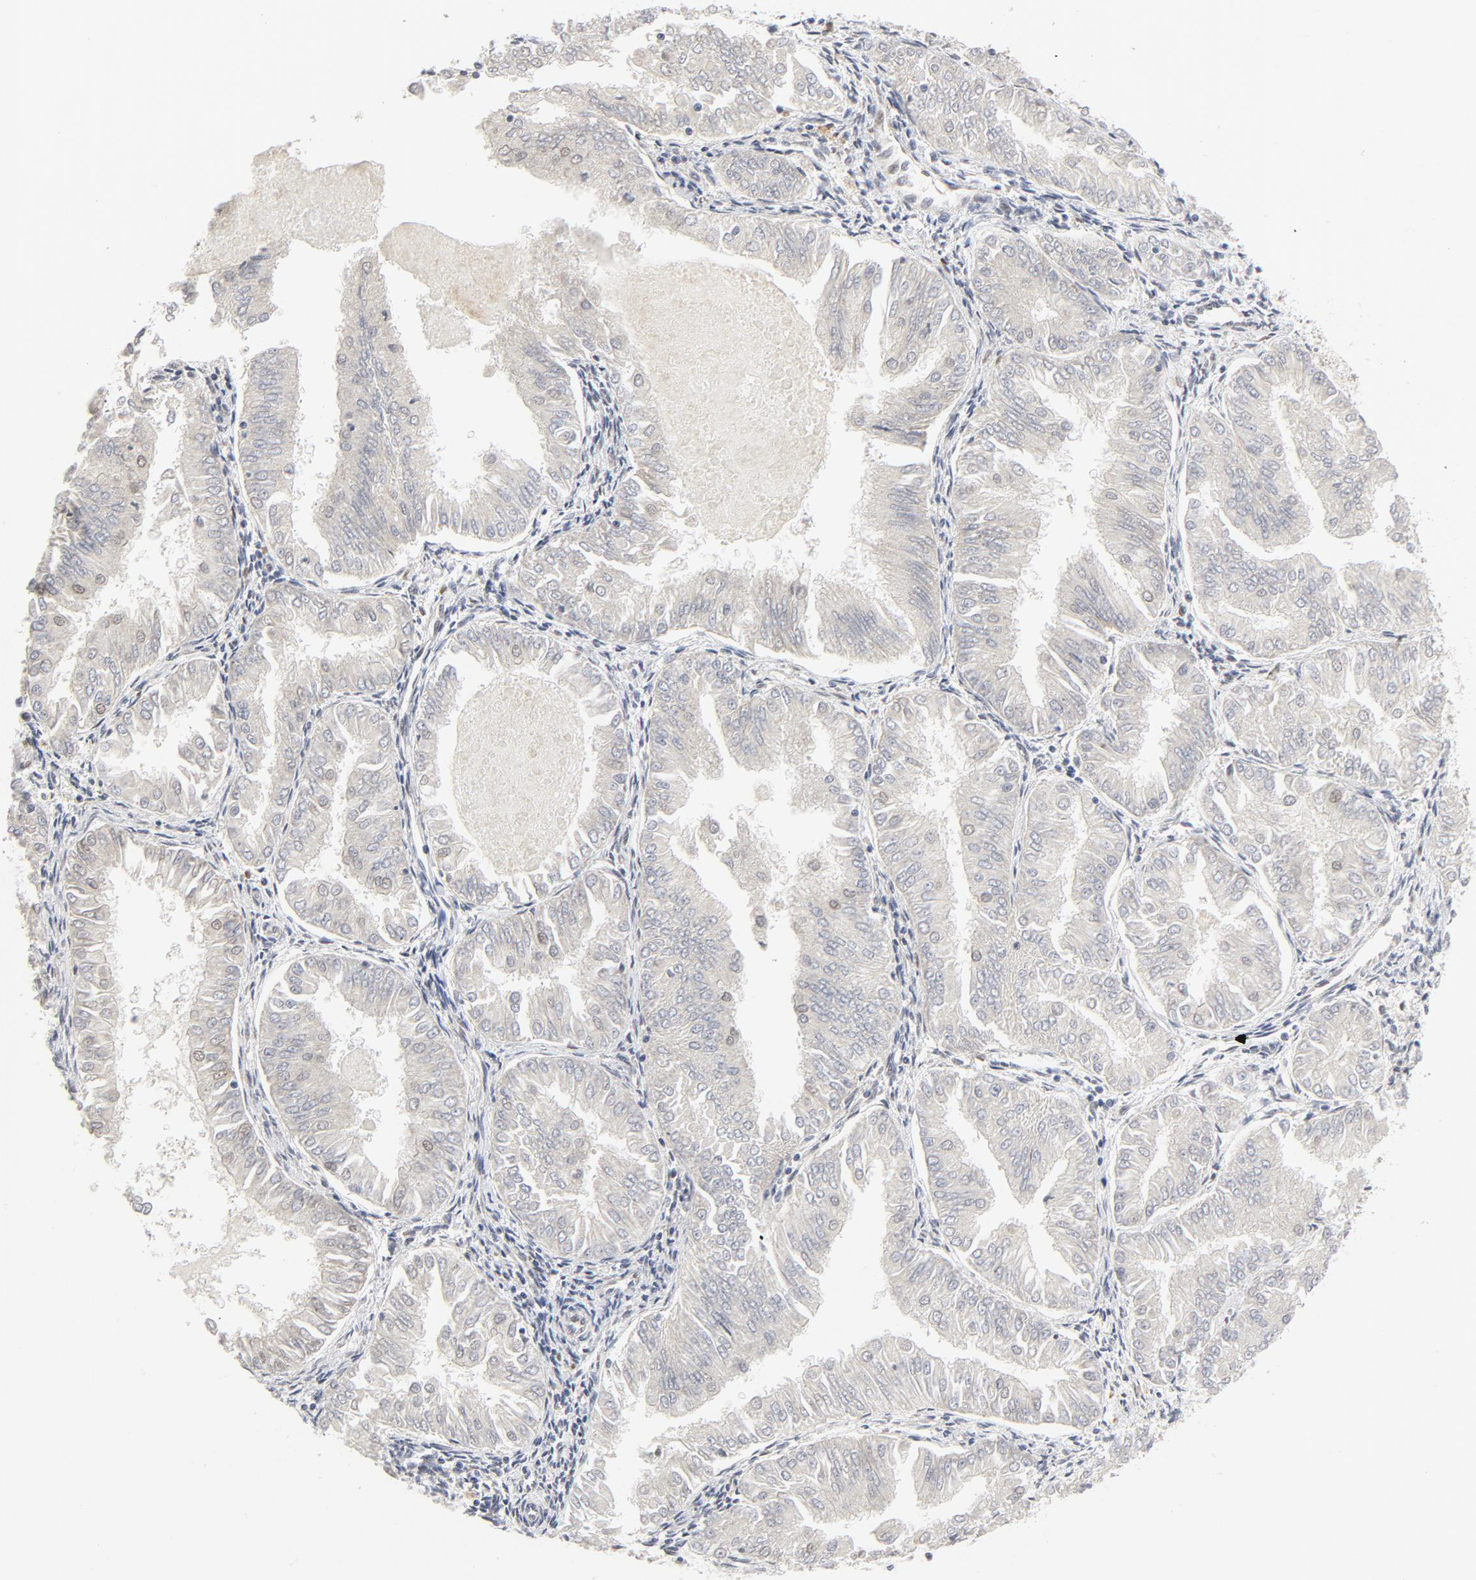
{"staining": {"intensity": "negative", "quantity": "none", "location": "none"}, "tissue": "endometrial cancer", "cell_type": "Tumor cells", "image_type": "cancer", "snomed": [{"axis": "morphology", "description": "Adenocarcinoma, NOS"}, {"axis": "topography", "description": "Endometrium"}], "caption": "An immunohistochemistry image of endometrial cancer (adenocarcinoma) is shown. There is no staining in tumor cells of endometrial cancer (adenocarcinoma).", "gene": "ERCC1", "patient": {"sex": "female", "age": 53}}